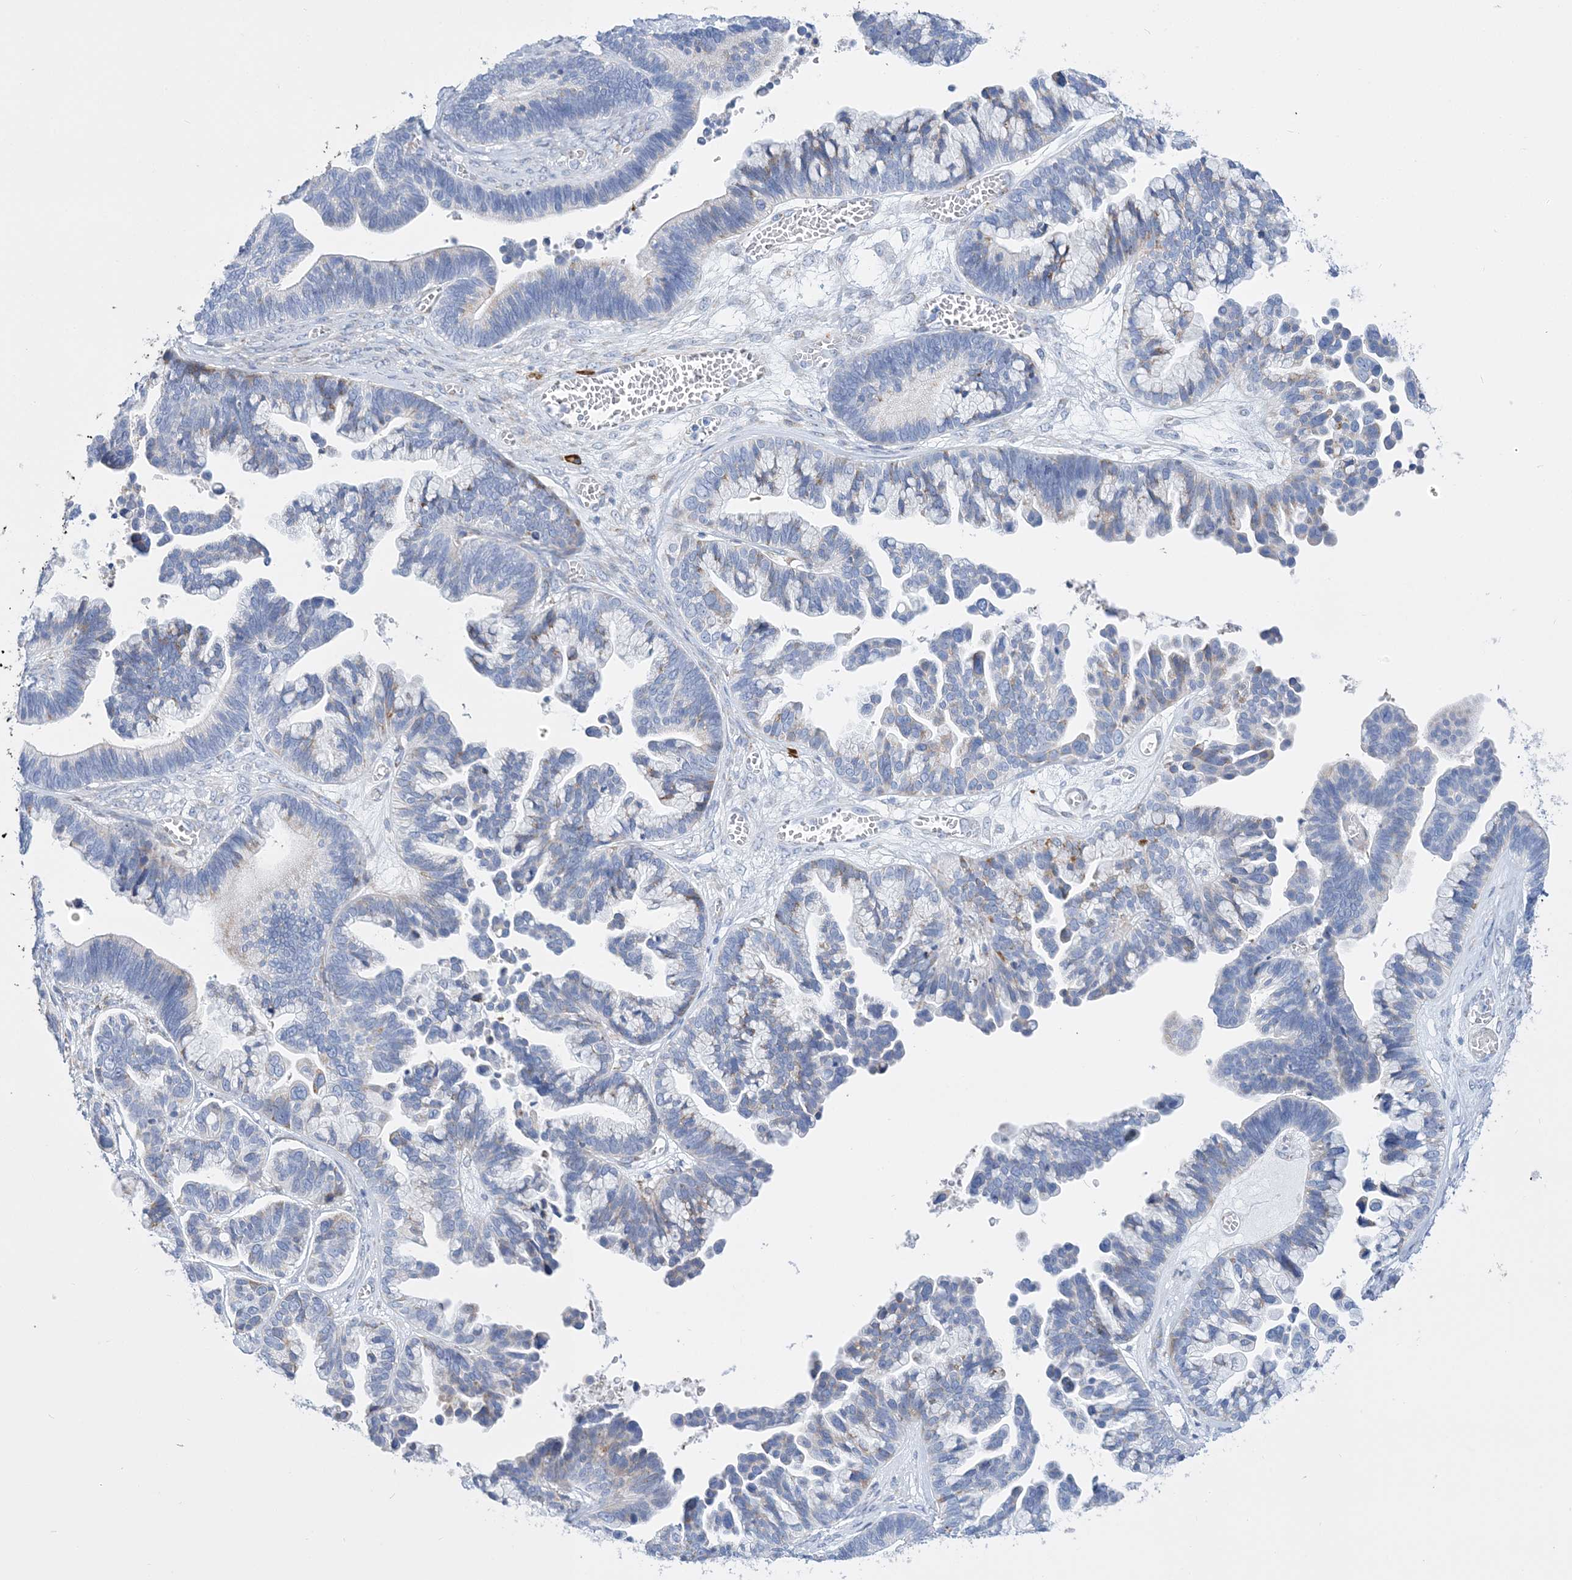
{"staining": {"intensity": "weak", "quantity": "<25%", "location": "cytoplasmic/membranous"}, "tissue": "ovarian cancer", "cell_type": "Tumor cells", "image_type": "cancer", "snomed": [{"axis": "morphology", "description": "Cystadenocarcinoma, serous, NOS"}, {"axis": "topography", "description": "Ovary"}], "caption": "Tumor cells show no significant positivity in ovarian serous cystadenocarcinoma.", "gene": "TSPYL6", "patient": {"sex": "female", "age": 56}}